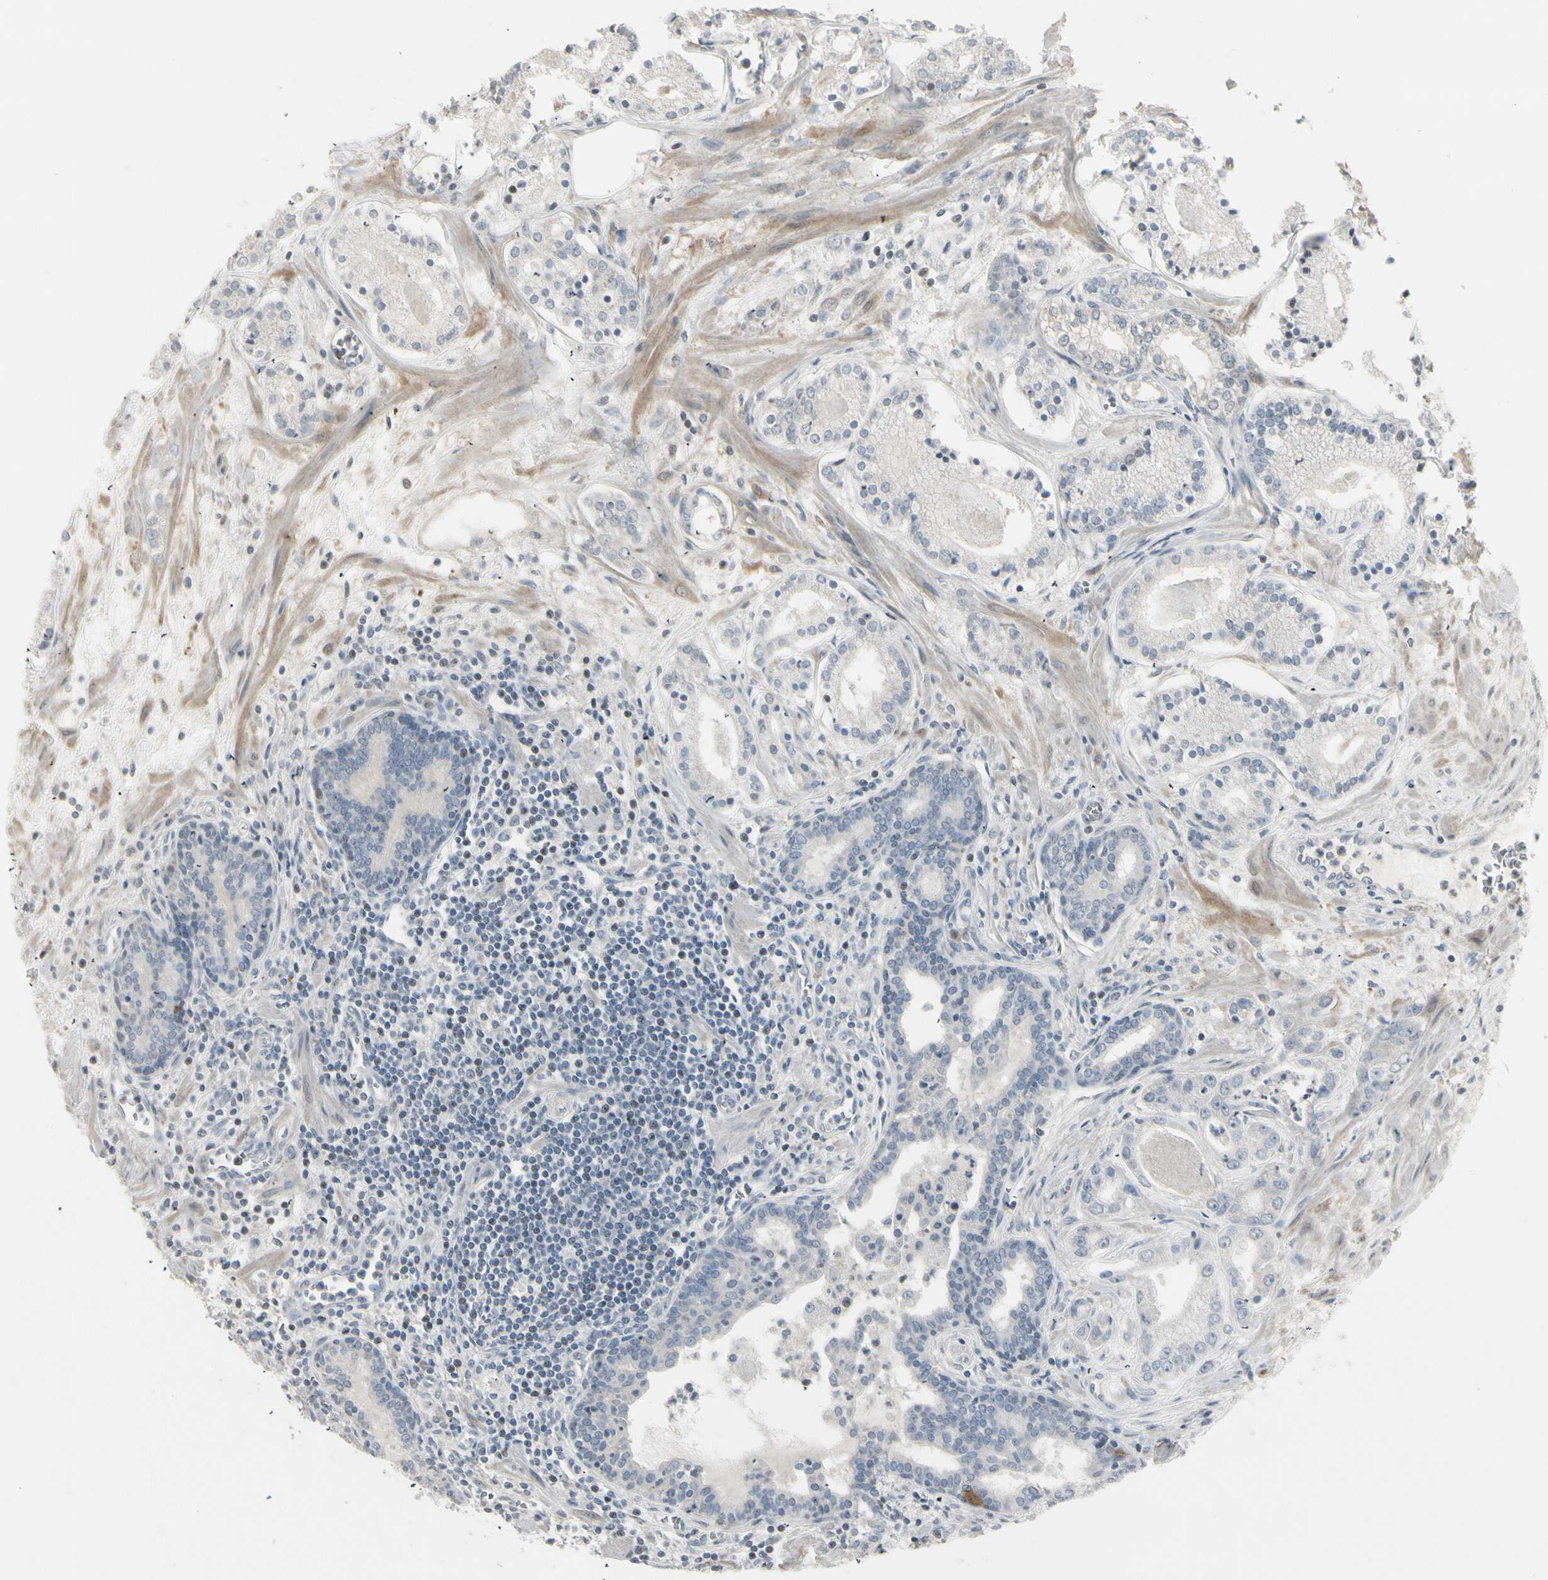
{"staining": {"intensity": "negative", "quantity": "none", "location": "none"}, "tissue": "prostate cancer", "cell_type": "Tumor cells", "image_type": "cancer", "snomed": [{"axis": "morphology", "description": "Adenocarcinoma, Low grade"}, {"axis": "topography", "description": "Prostate"}], "caption": "Image shows no significant protein expression in tumor cells of prostate cancer.", "gene": "DMPK", "patient": {"sex": "male", "age": 59}}